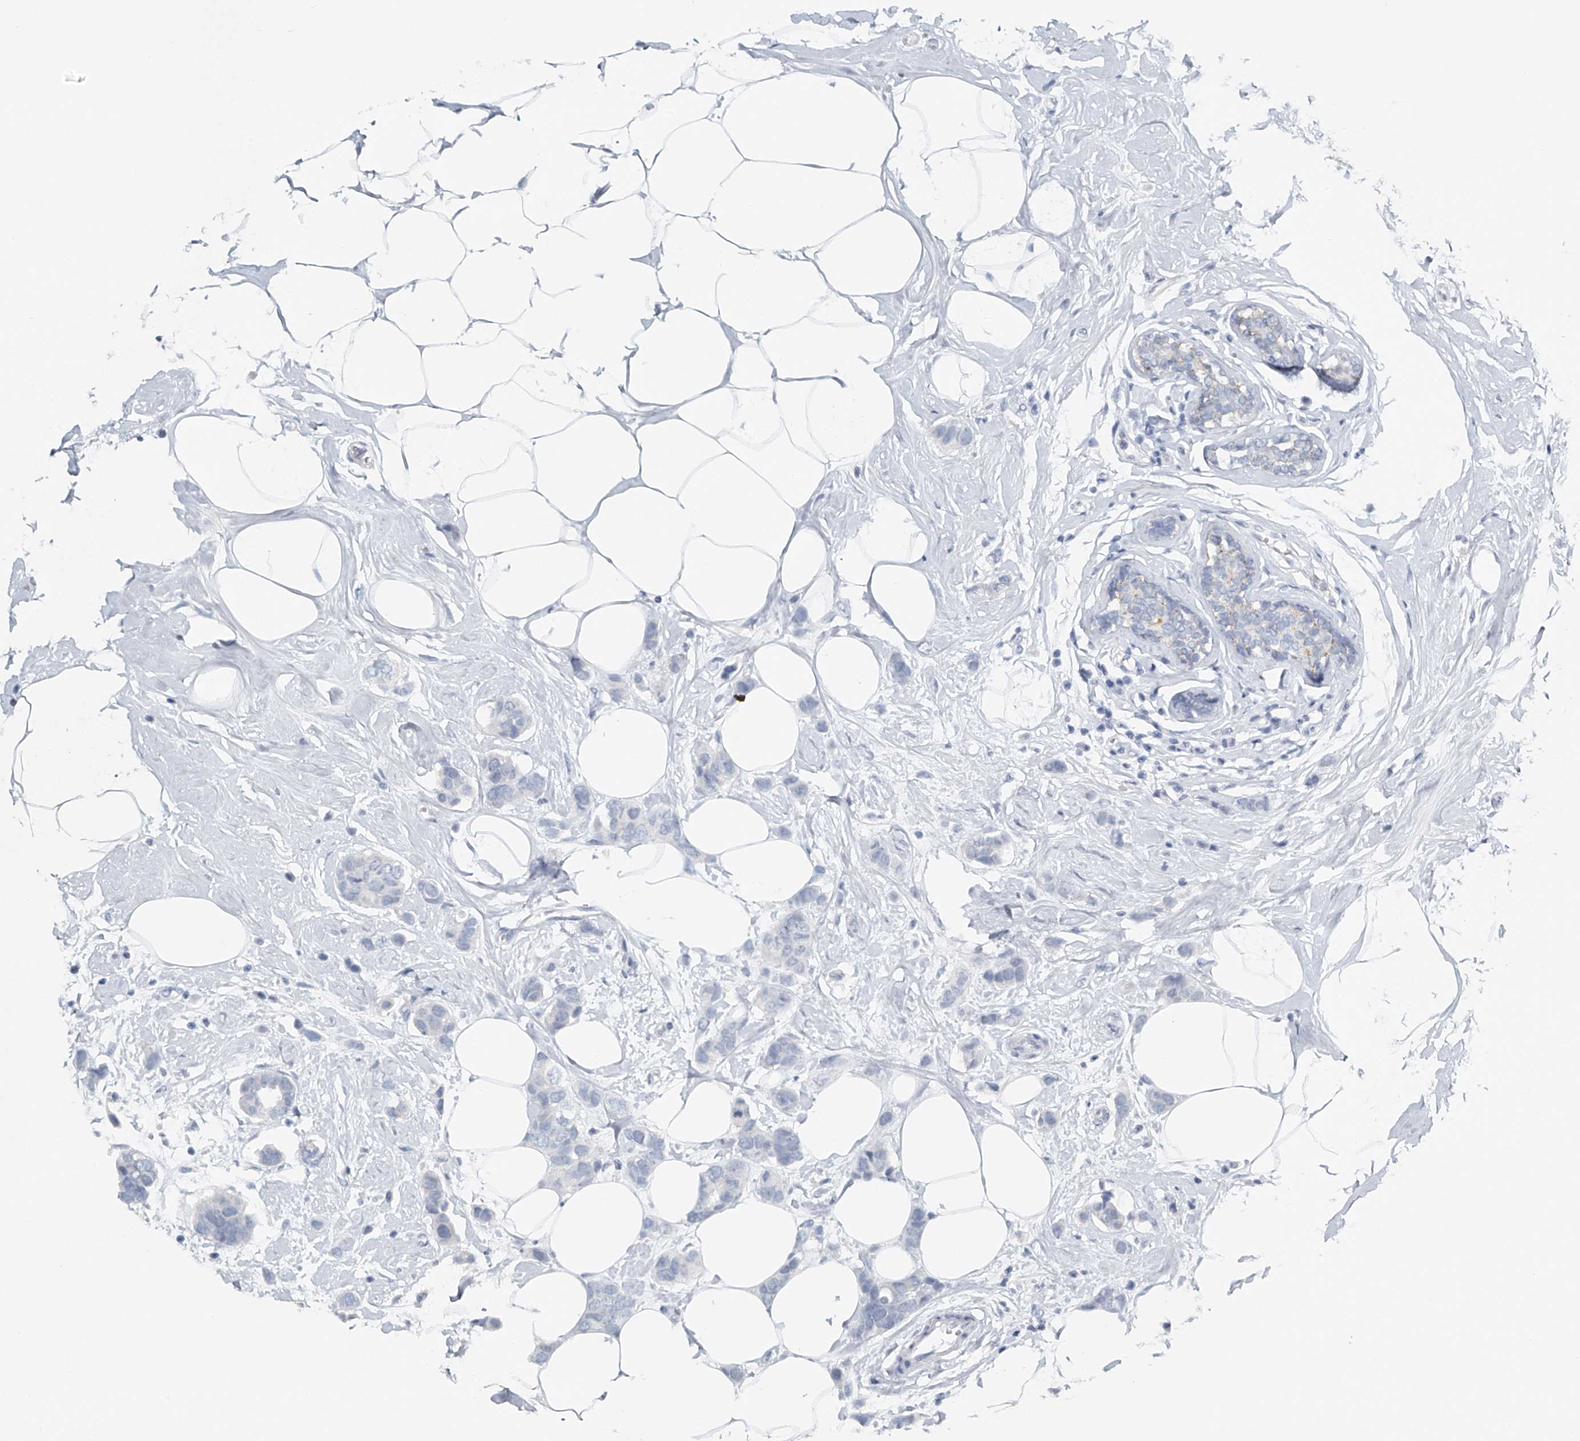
{"staining": {"intensity": "negative", "quantity": "none", "location": "none"}, "tissue": "breast cancer", "cell_type": "Tumor cells", "image_type": "cancer", "snomed": [{"axis": "morphology", "description": "Normal tissue, NOS"}, {"axis": "morphology", "description": "Duct carcinoma"}, {"axis": "topography", "description": "Breast"}], "caption": "A photomicrograph of human breast cancer (intraductal carcinoma) is negative for staining in tumor cells. (Brightfield microscopy of DAB immunohistochemistry (IHC) at high magnification).", "gene": "FAT2", "patient": {"sex": "female", "age": 50}}